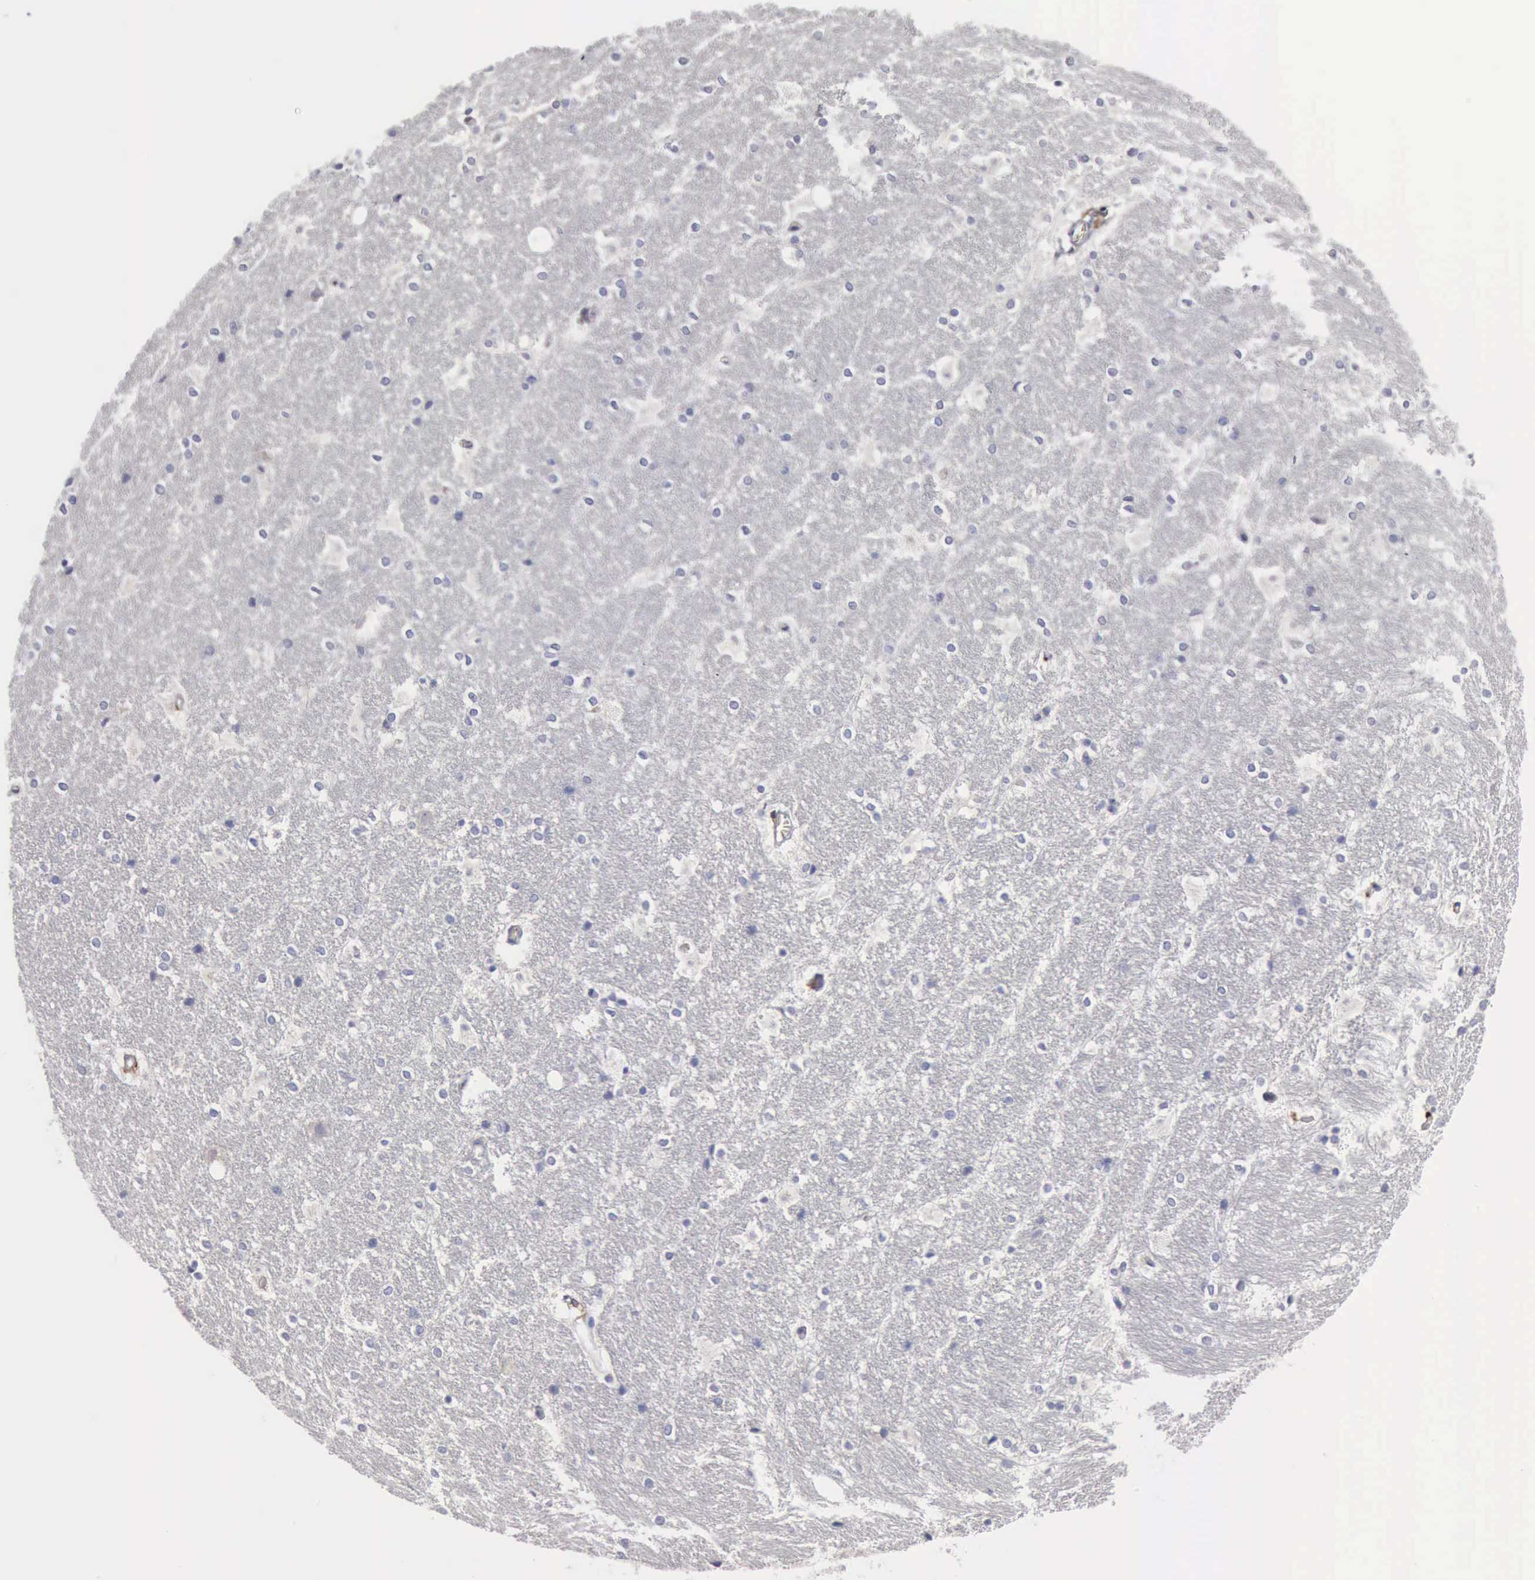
{"staining": {"intensity": "negative", "quantity": "none", "location": "none"}, "tissue": "hippocampus", "cell_type": "Glial cells", "image_type": "normal", "snomed": [{"axis": "morphology", "description": "Normal tissue, NOS"}, {"axis": "topography", "description": "Hippocampus"}], "caption": "DAB immunohistochemical staining of unremarkable human hippocampus demonstrates no significant positivity in glial cells.", "gene": "PTGS2", "patient": {"sex": "female", "age": 19}}